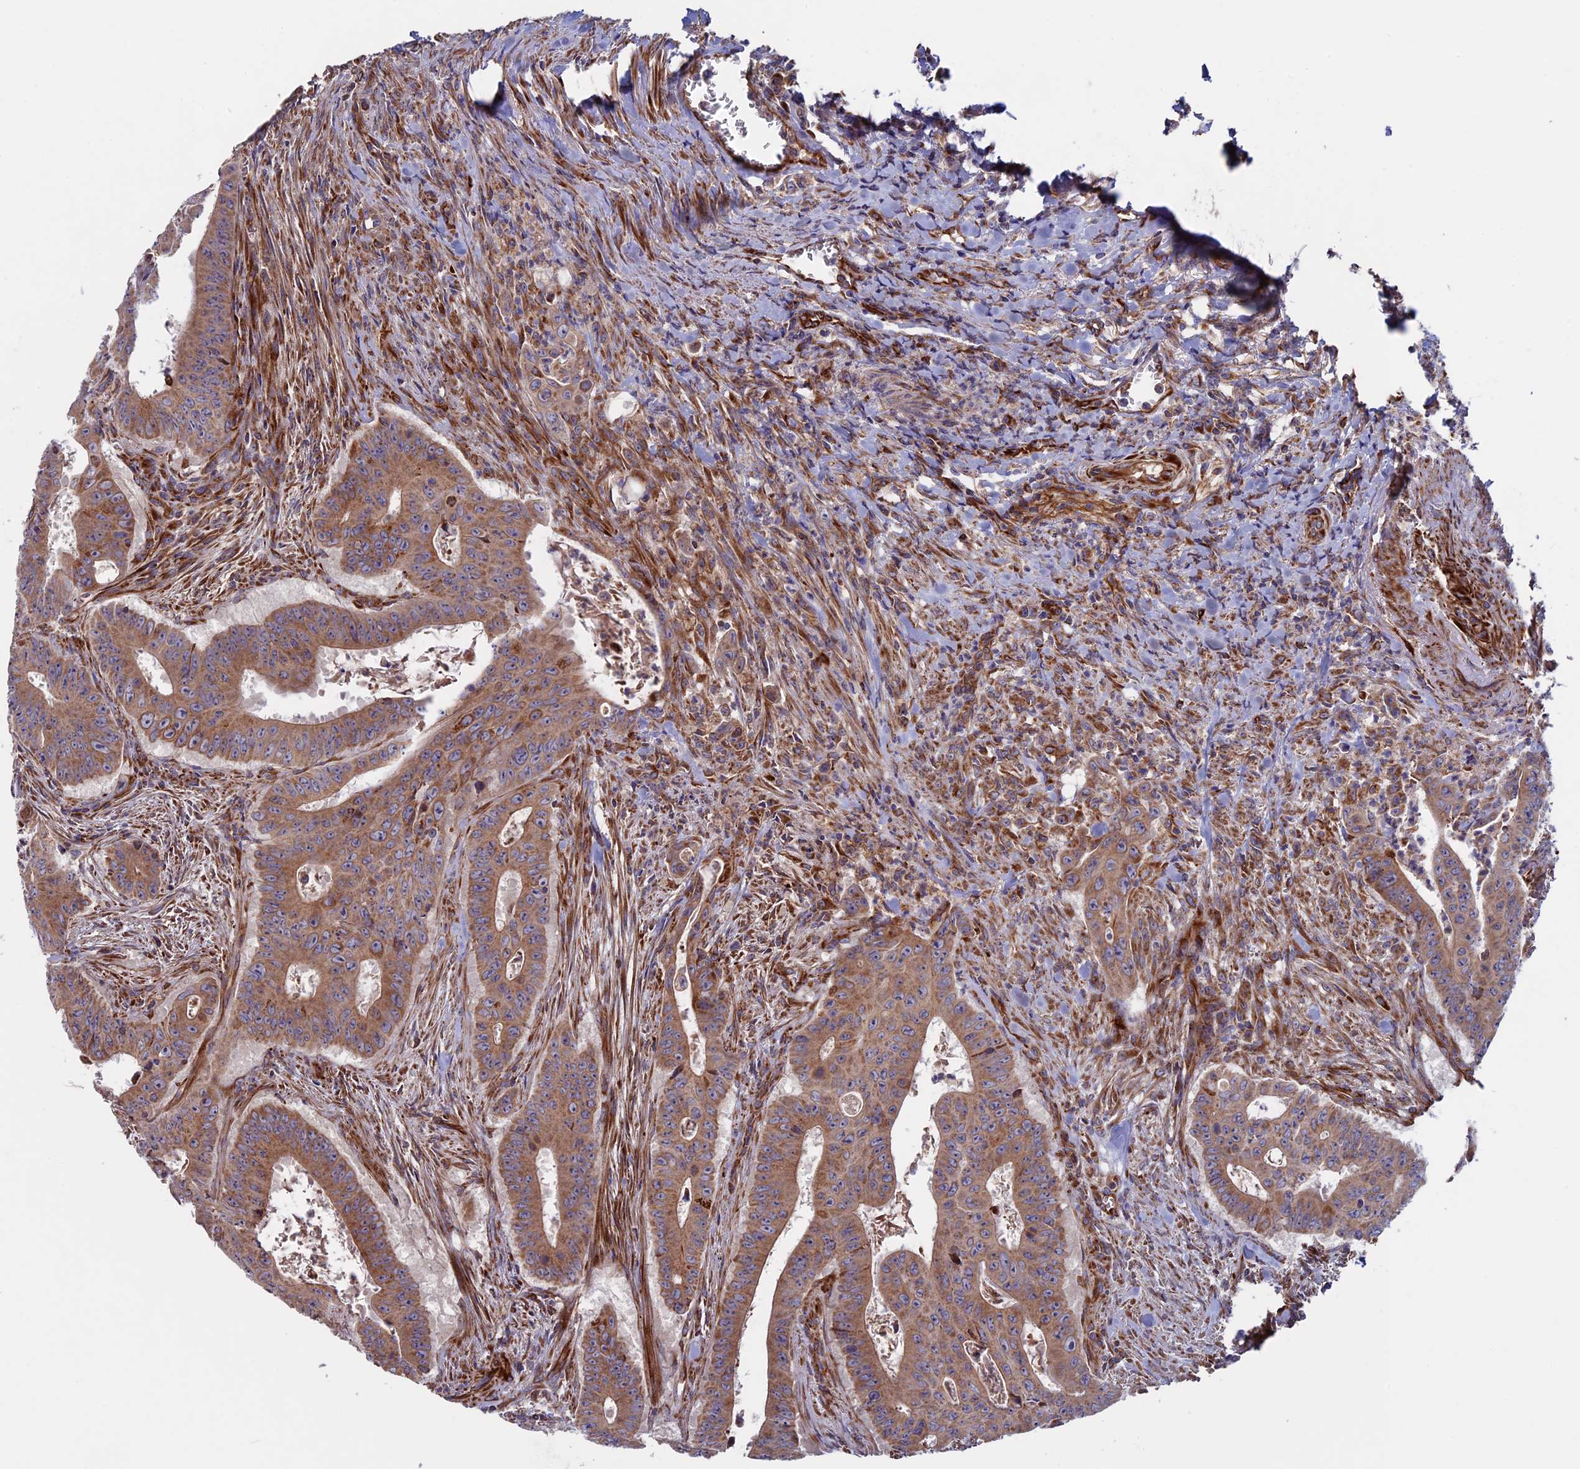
{"staining": {"intensity": "moderate", "quantity": ">75%", "location": "cytoplasmic/membranous"}, "tissue": "colorectal cancer", "cell_type": "Tumor cells", "image_type": "cancer", "snomed": [{"axis": "morphology", "description": "Adenocarcinoma, NOS"}, {"axis": "topography", "description": "Rectum"}], "caption": "Moderate cytoplasmic/membranous positivity is identified in approximately >75% of tumor cells in colorectal adenocarcinoma.", "gene": "SLC15A5", "patient": {"sex": "female", "age": 75}}